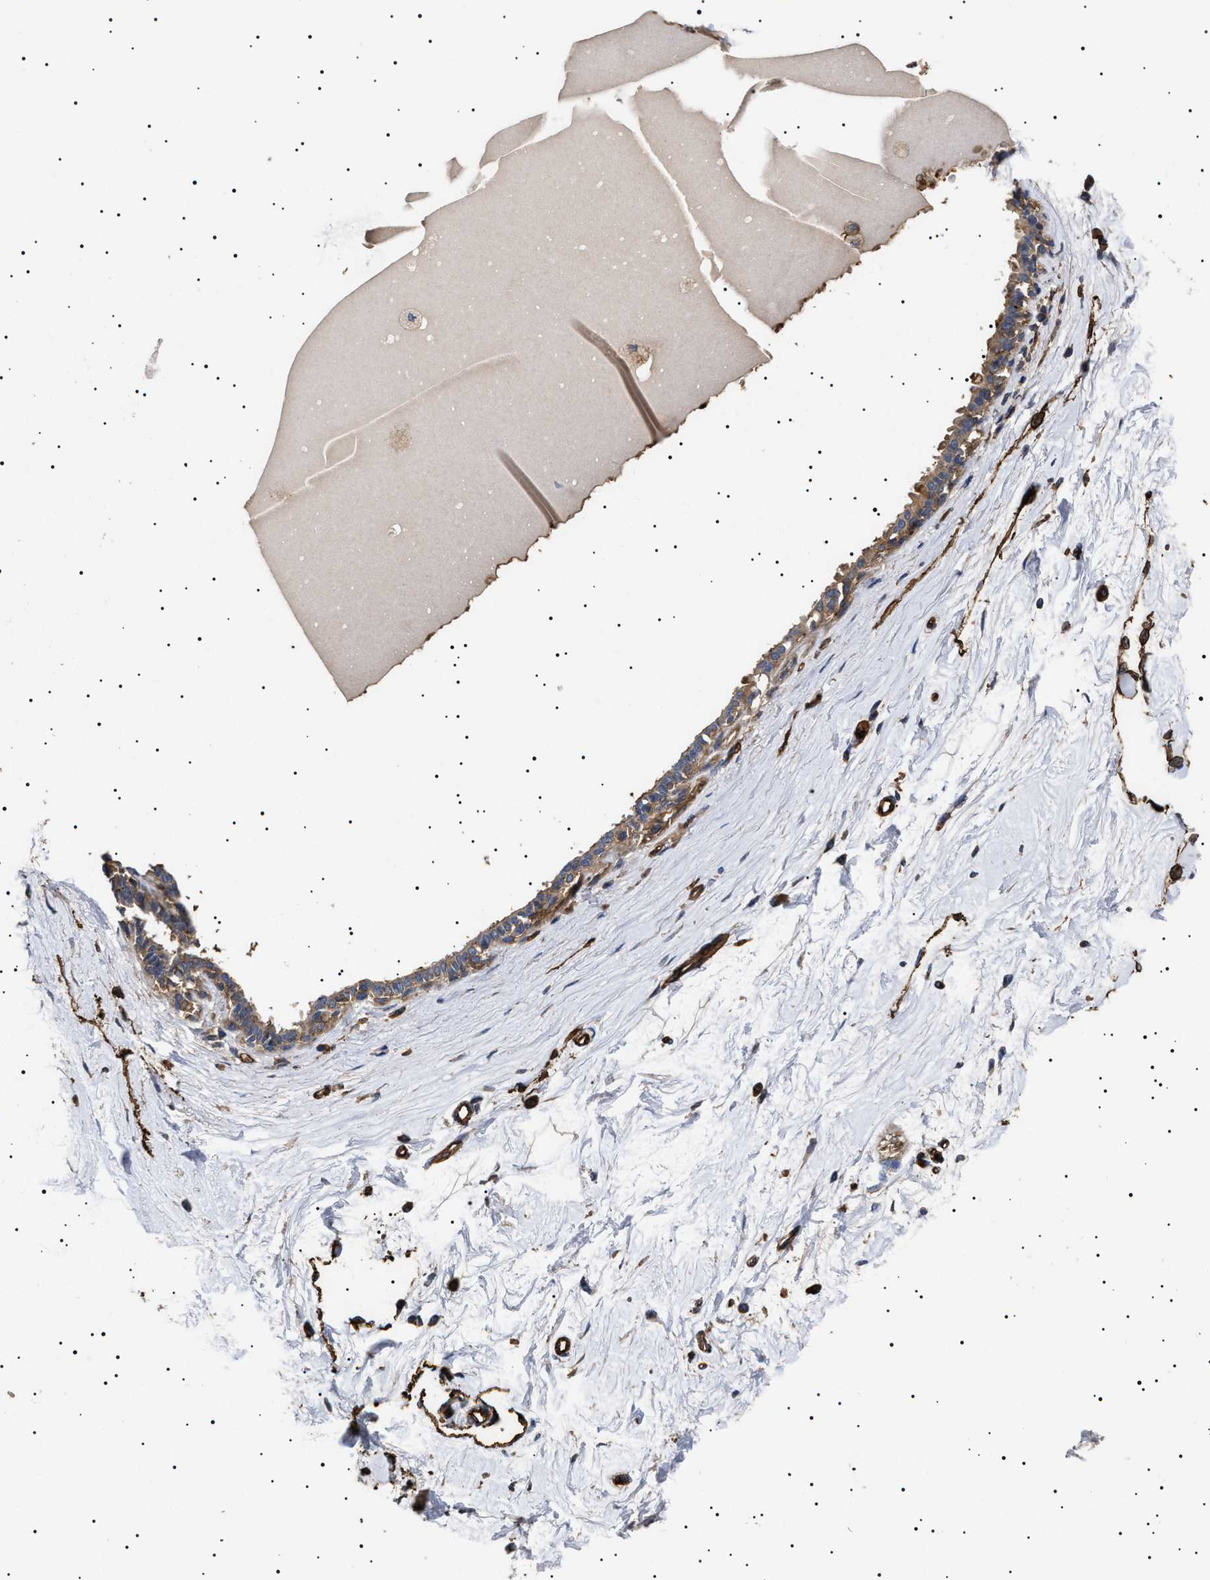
{"staining": {"intensity": "moderate", "quantity": ">75%", "location": "cytoplasmic/membranous"}, "tissue": "breast", "cell_type": "Glandular cells", "image_type": "normal", "snomed": [{"axis": "morphology", "description": "Normal tissue, NOS"}, {"axis": "topography", "description": "Breast"}], "caption": "Immunohistochemistry (IHC) (DAB) staining of normal breast reveals moderate cytoplasmic/membranous protein expression in approximately >75% of glandular cells. The protein is shown in brown color, while the nuclei are stained blue.", "gene": "TPP2", "patient": {"sex": "female", "age": 45}}